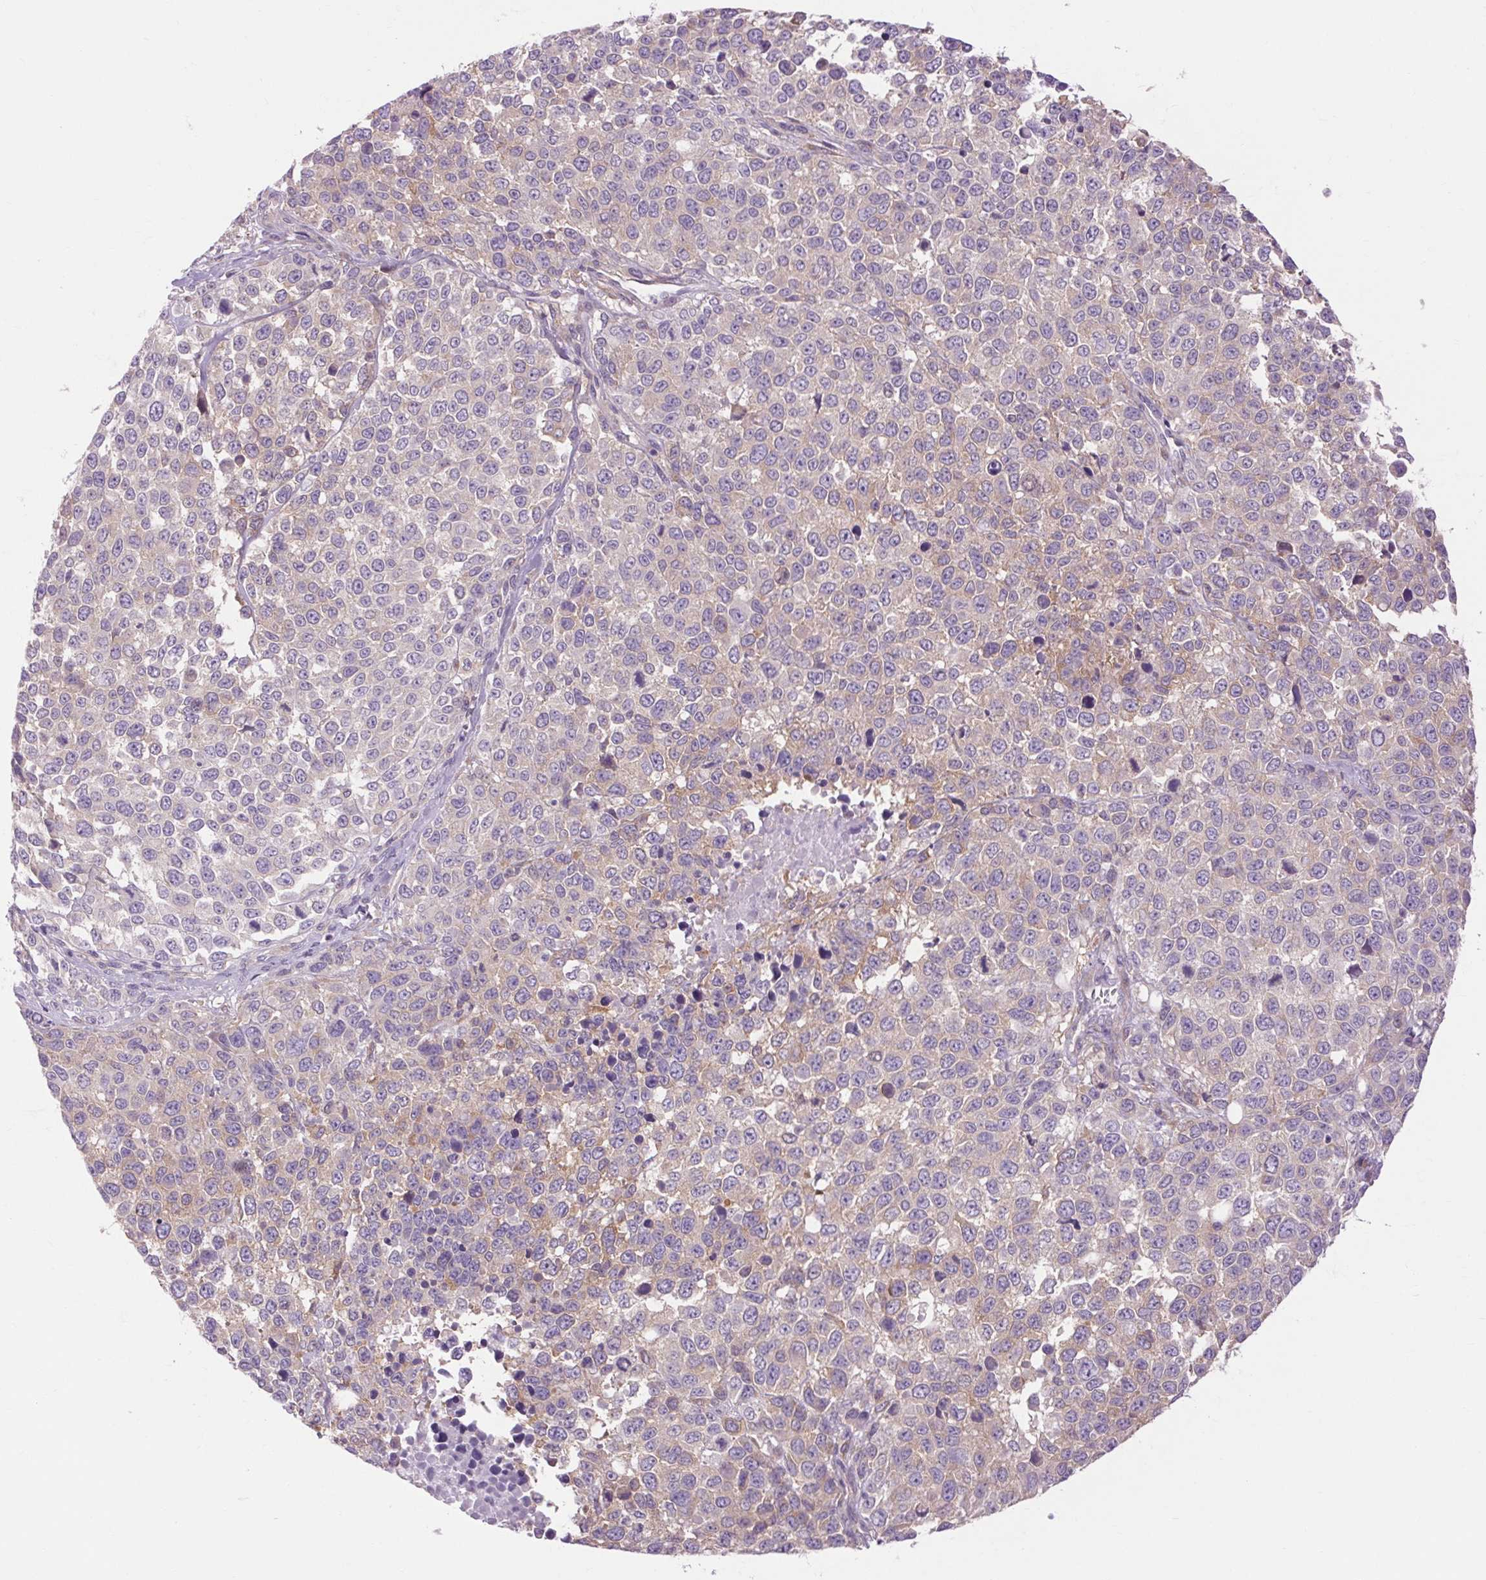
{"staining": {"intensity": "weak", "quantity": "<25%", "location": "cytoplasmic/membranous"}, "tissue": "melanoma", "cell_type": "Tumor cells", "image_type": "cancer", "snomed": [{"axis": "morphology", "description": "Malignant melanoma, Metastatic site"}, {"axis": "topography", "description": "Skin"}], "caption": "A high-resolution micrograph shows IHC staining of melanoma, which reveals no significant expression in tumor cells.", "gene": "SOWAHC", "patient": {"sex": "male", "age": 84}}